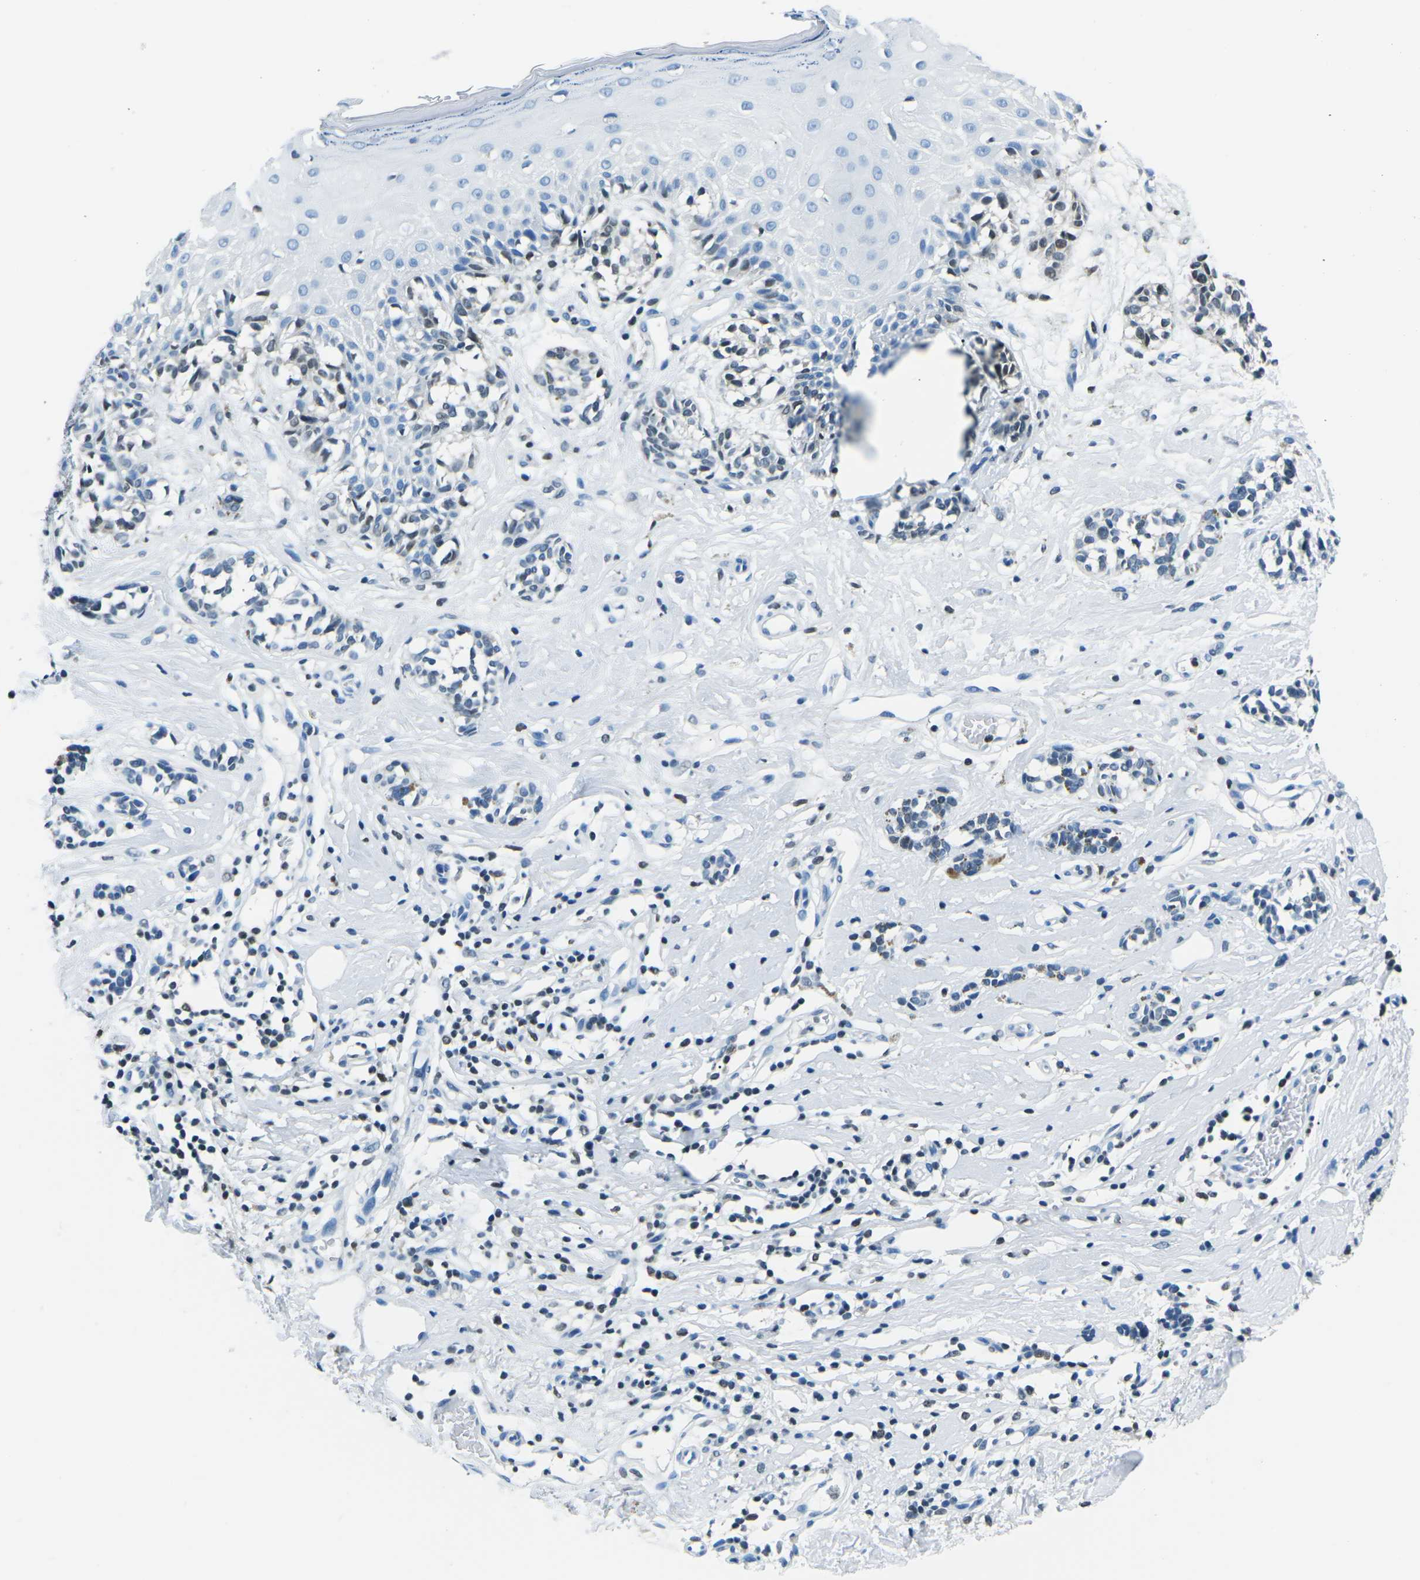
{"staining": {"intensity": "weak", "quantity": "<25%", "location": "nuclear"}, "tissue": "melanoma", "cell_type": "Tumor cells", "image_type": "cancer", "snomed": [{"axis": "morphology", "description": "Malignant melanoma, NOS"}, {"axis": "topography", "description": "Skin"}], "caption": "Immunohistochemistry histopathology image of neoplastic tissue: human melanoma stained with DAB shows no significant protein expression in tumor cells.", "gene": "CELF2", "patient": {"sex": "male", "age": 64}}